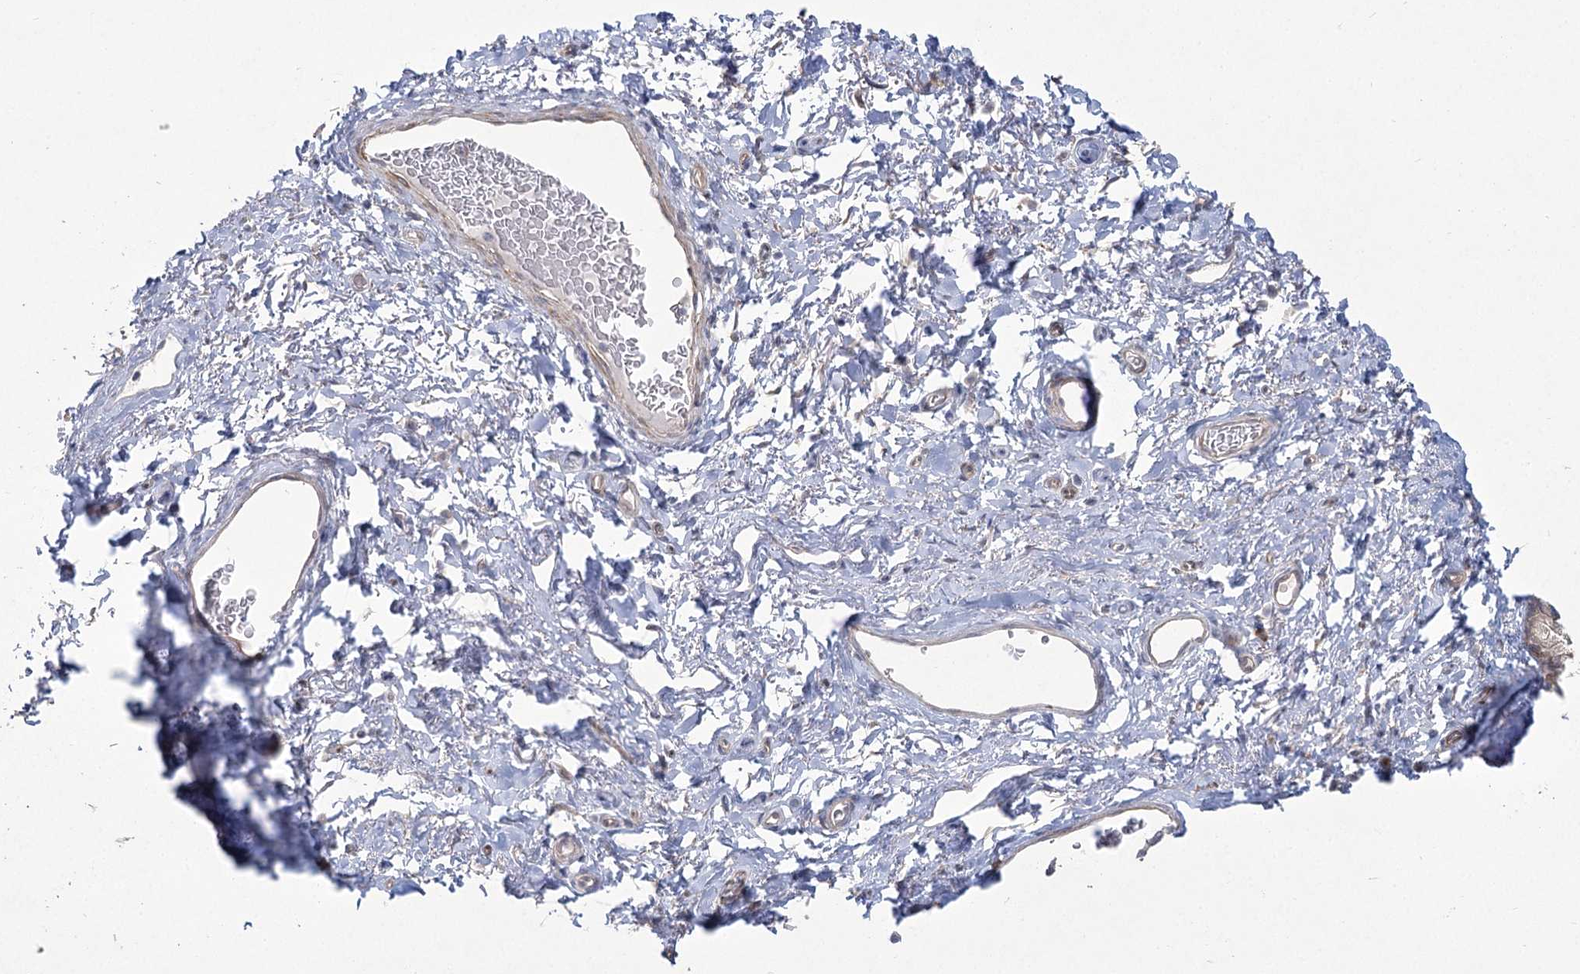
{"staining": {"intensity": "moderate", "quantity": "<25%", "location": "cytoplasmic/membranous"}, "tissue": "skin", "cell_type": "Epidermal cells", "image_type": "normal", "snomed": [{"axis": "morphology", "description": "Normal tissue, NOS"}, {"axis": "topography", "description": "Vulva"}], "caption": "Human skin stained with a brown dye demonstrates moderate cytoplasmic/membranous positive expression in approximately <25% of epidermal cells.", "gene": "CAMTA1", "patient": {"sex": "female", "age": 66}}